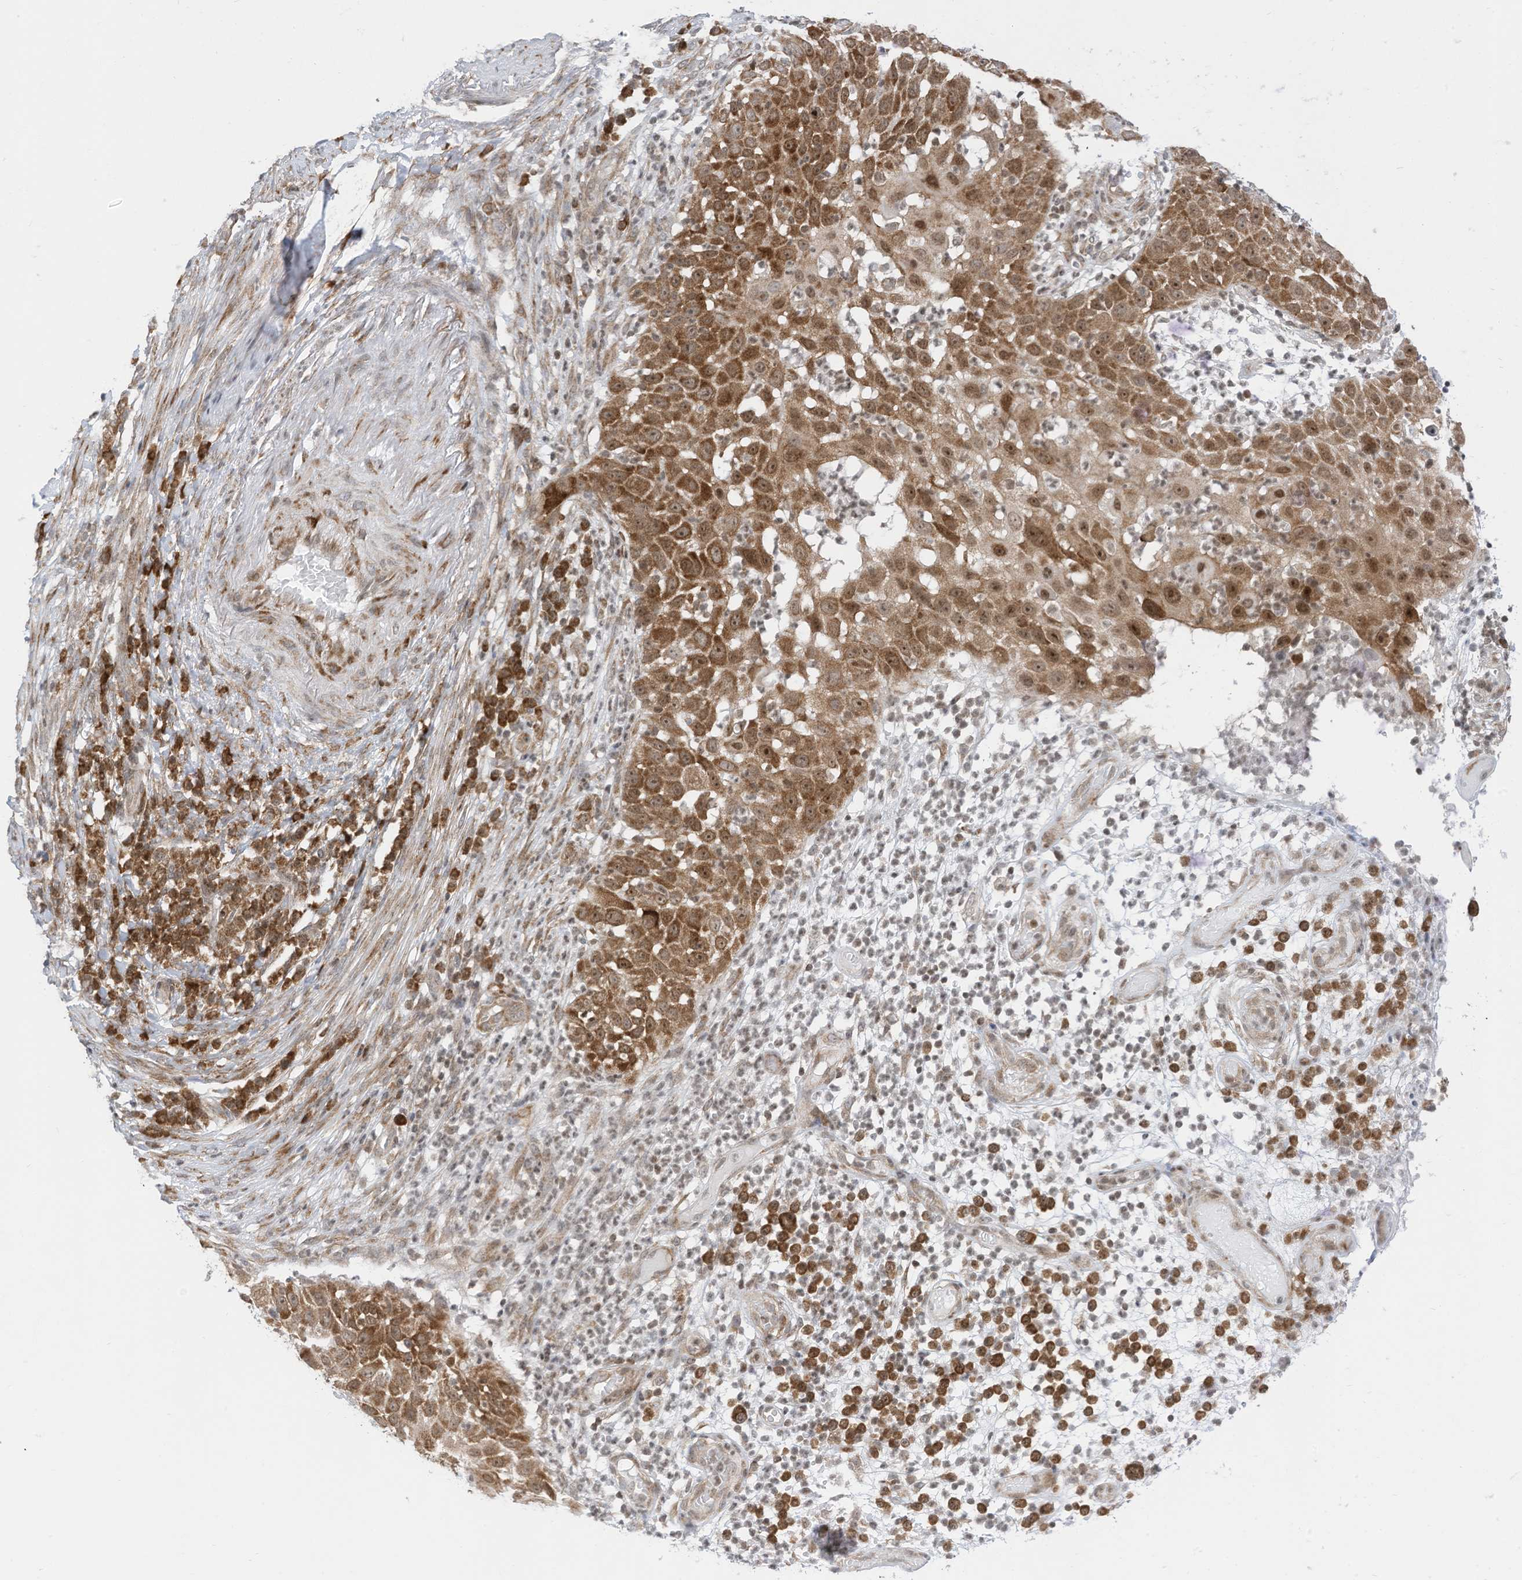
{"staining": {"intensity": "moderate", "quantity": ">75%", "location": "cytoplasmic/membranous,nuclear"}, "tissue": "skin cancer", "cell_type": "Tumor cells", "image_type": "cancer", "snomed": [{"axis": "morphology", "description": "Squamous cell carcinoma, NOS"}, {"axis": "topography", "description": "Skin"}], "caption": "IHC image of neoplastic tissue: human skin cancer (squamous cell carcinoma) stained using immunohistochemistry (IHC) shows medium levels of moderate protein expression localized specifically in the cytoplasmic/membranous and nuclear of tumor cells, appearing as a cytoplasmic/membranous and nuclear brown color.", "gene": "EDF1", "patient": {"sex": "female", "age": 44}}